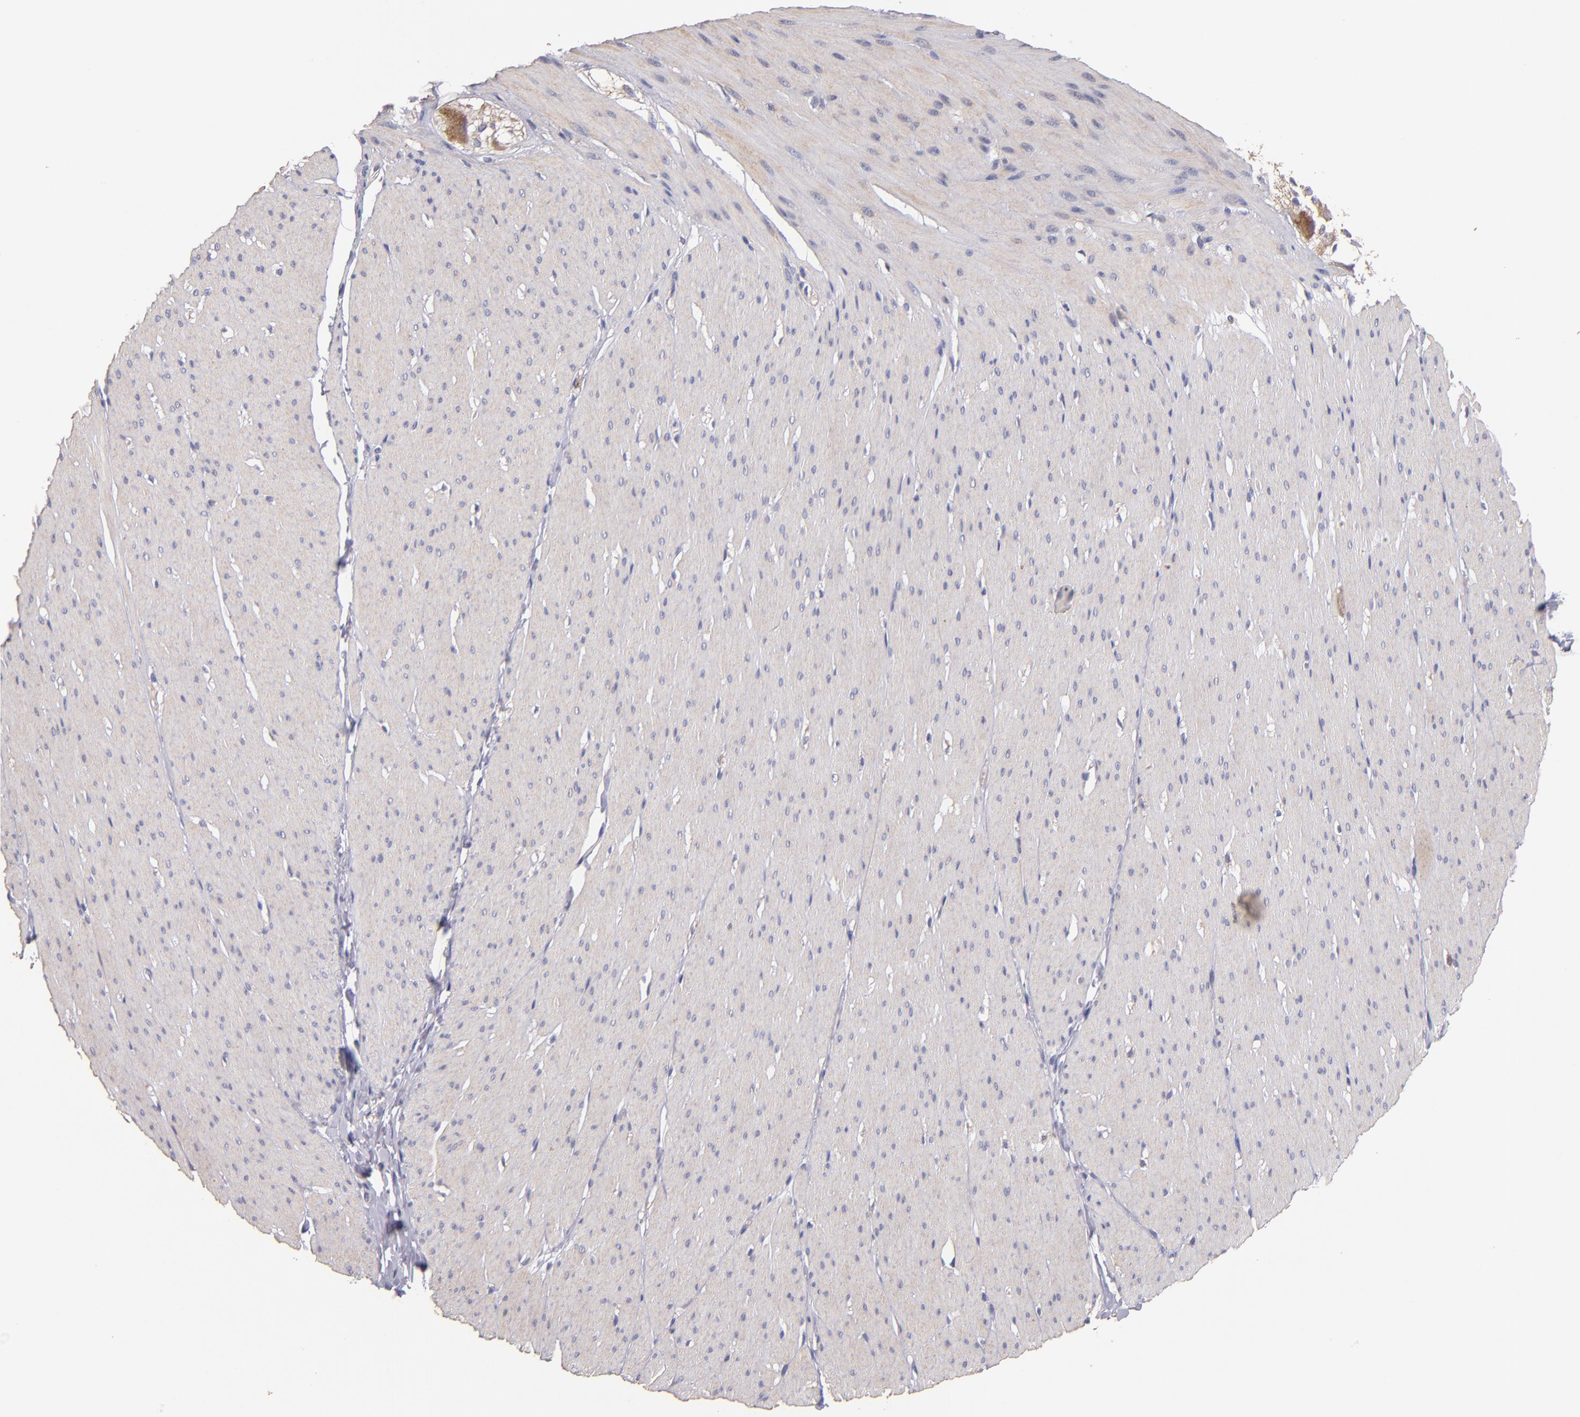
{"staining": {"intensity": "weak", "quantity": "25%-75%", "location": "cytoplasmic/membranous"}, "tissue": "smooth muscle", "cell_type": "Smooth muscle cells", "image_type": "normal", "snomed": [{"axis": "morphology", "description": "Normal tissue, NOS"}, {"axis": "topography", "description": "Smooth muscle"}, {"axis": "topography", "description": "Colon"}], "caption": "This is an image of immunohistochemistry staining of unremarkable smooth muscle, which shows weak staining in the cytoplasmic/membranous of smooth muscle cells.", "gene": "MAGEE1", "patient": {"sex": "male", "age": 67}}